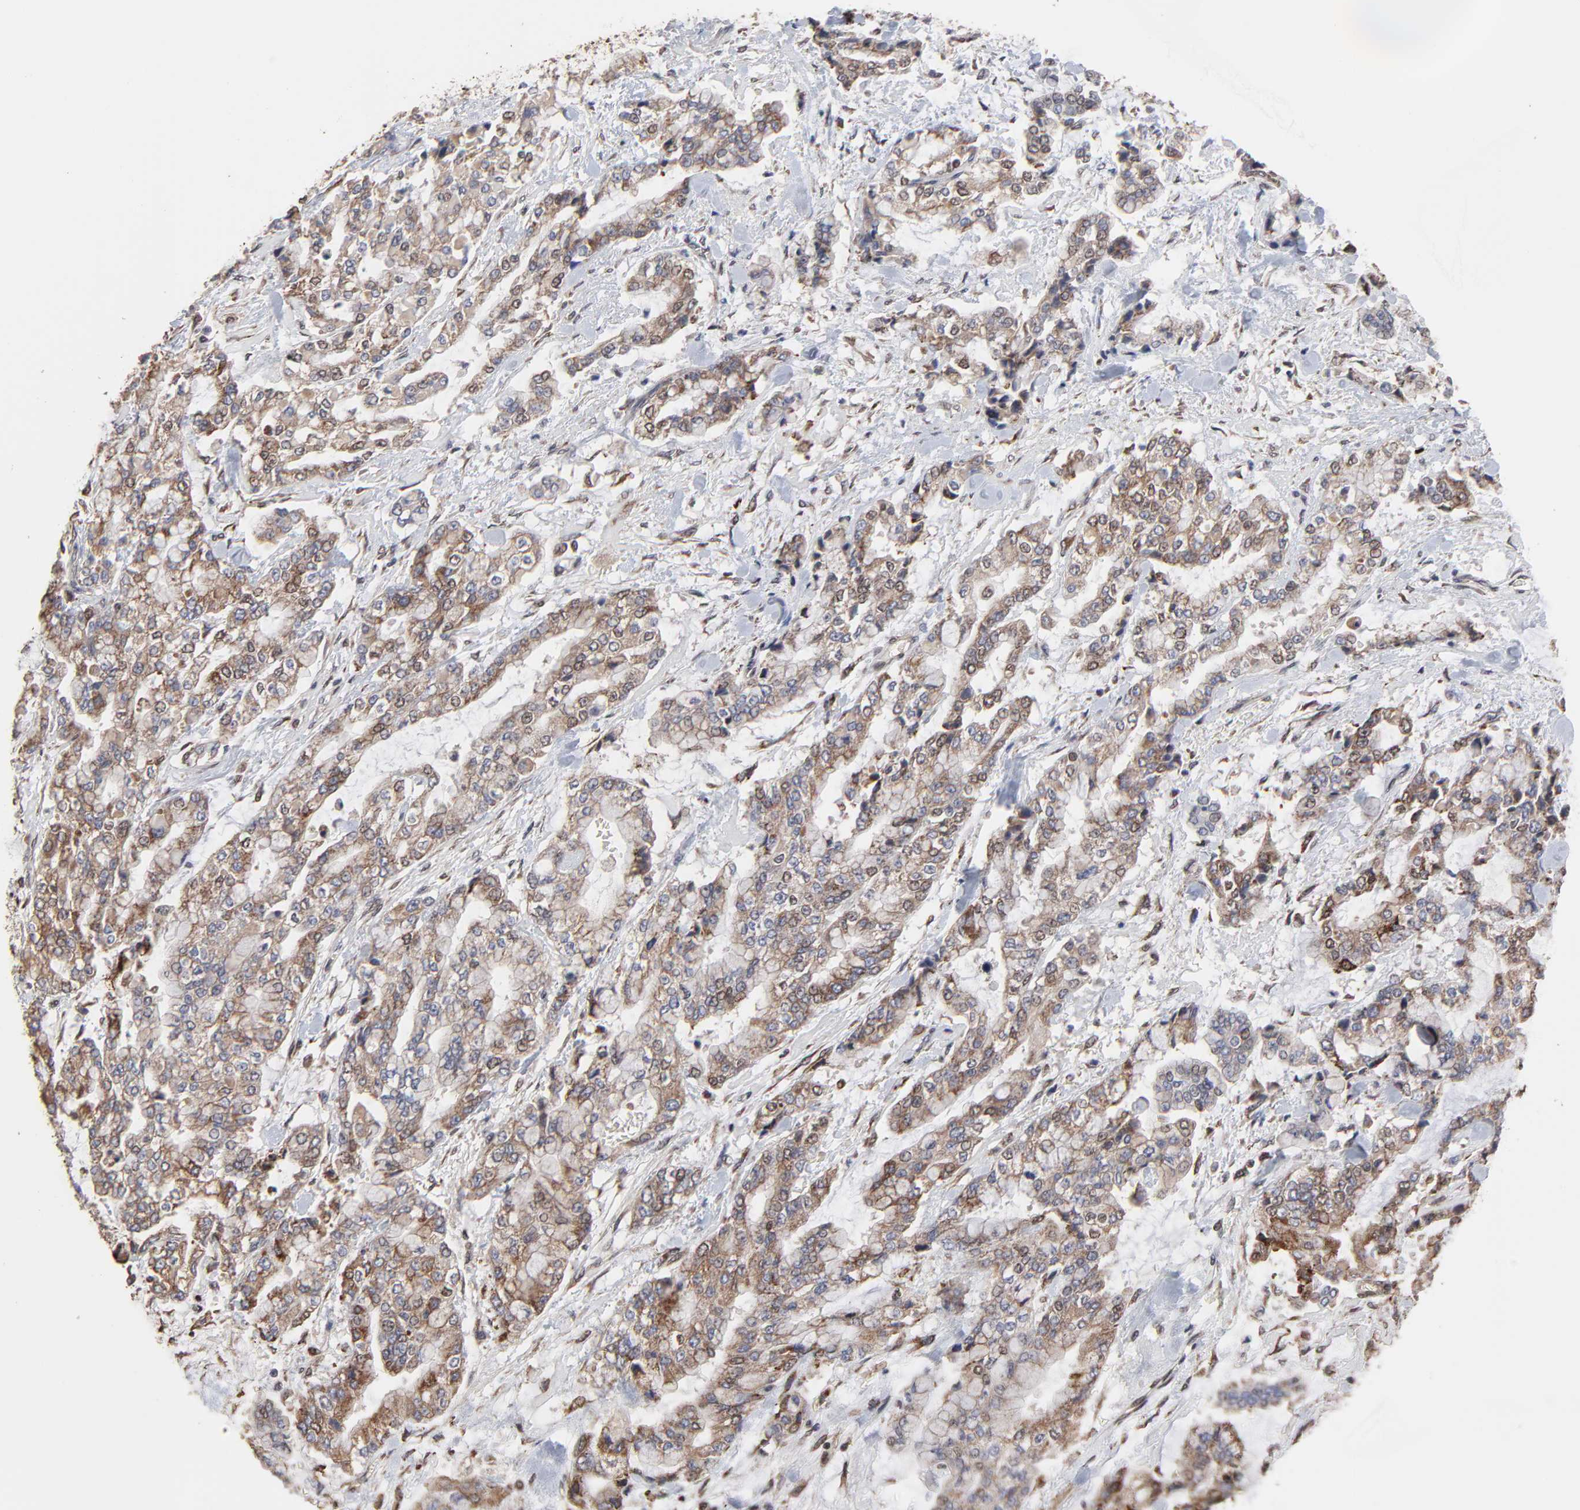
{"staining": {"intensity": "moderate", "quantity": "25%-75%", "location": "cytoplasmic/membranous"}, "tissue": "stomach cancer", "cell_type": "Tumor cells", "image_type": "cancer", "snomed": [{"axis": "morphology", "description": "Normal tissue, NOS"}, {"axis": "morphology", "description": "Adenocarcinoma, NOS"}, {"axis": "topography", "description": "Stomach, upper"}, {"axis": "topography", "description": "Stomach"}], "caption": "Moderate cytoplasmic/membranous positivity for a protein is appreciated in about 25%-75% of tumor cells of stomach adenocarcinoma using immunohistochemistry.", "gene": "CHM", "patient": {"sex": "male", "age": 76}}